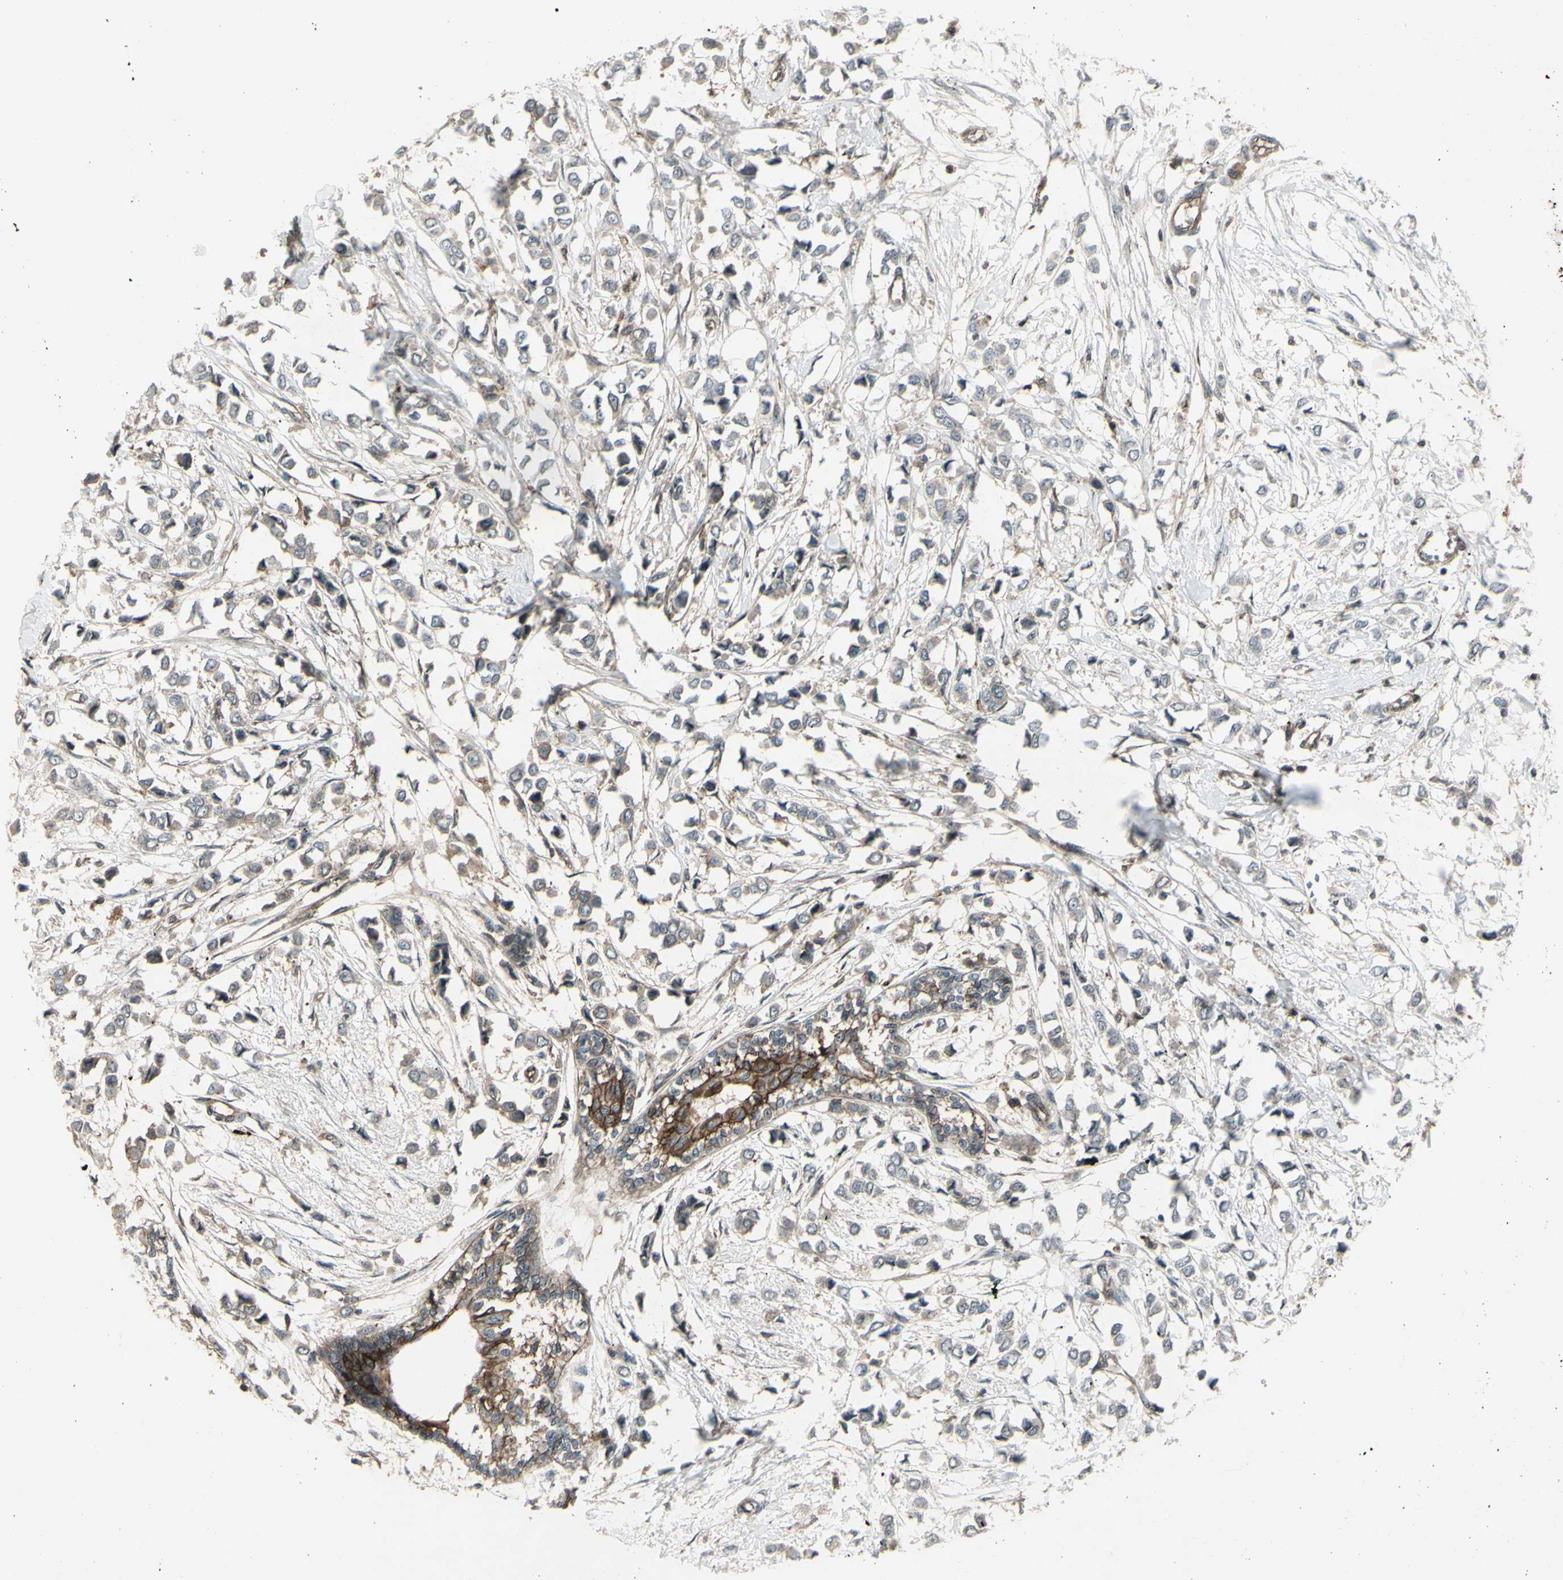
{"staining": {"intensity": "weak", "quantity": ">75%", "location": "cytoplasmic/membranous"}, "tissue": "breast cancer", "cell_type": "Tumor cells", "image_type": "cancer", "snomed": [{"axis": "morphology", "description": "Lobular carcinoma"}, {"axis": "topography", "description": "Breast"}], "caption": "Human breast lobular carcinoma stained with a protein marker shows weak staining in tumor cells.", "gene": "FXYD5", "patient": {"sex": "female", "age": 51}}